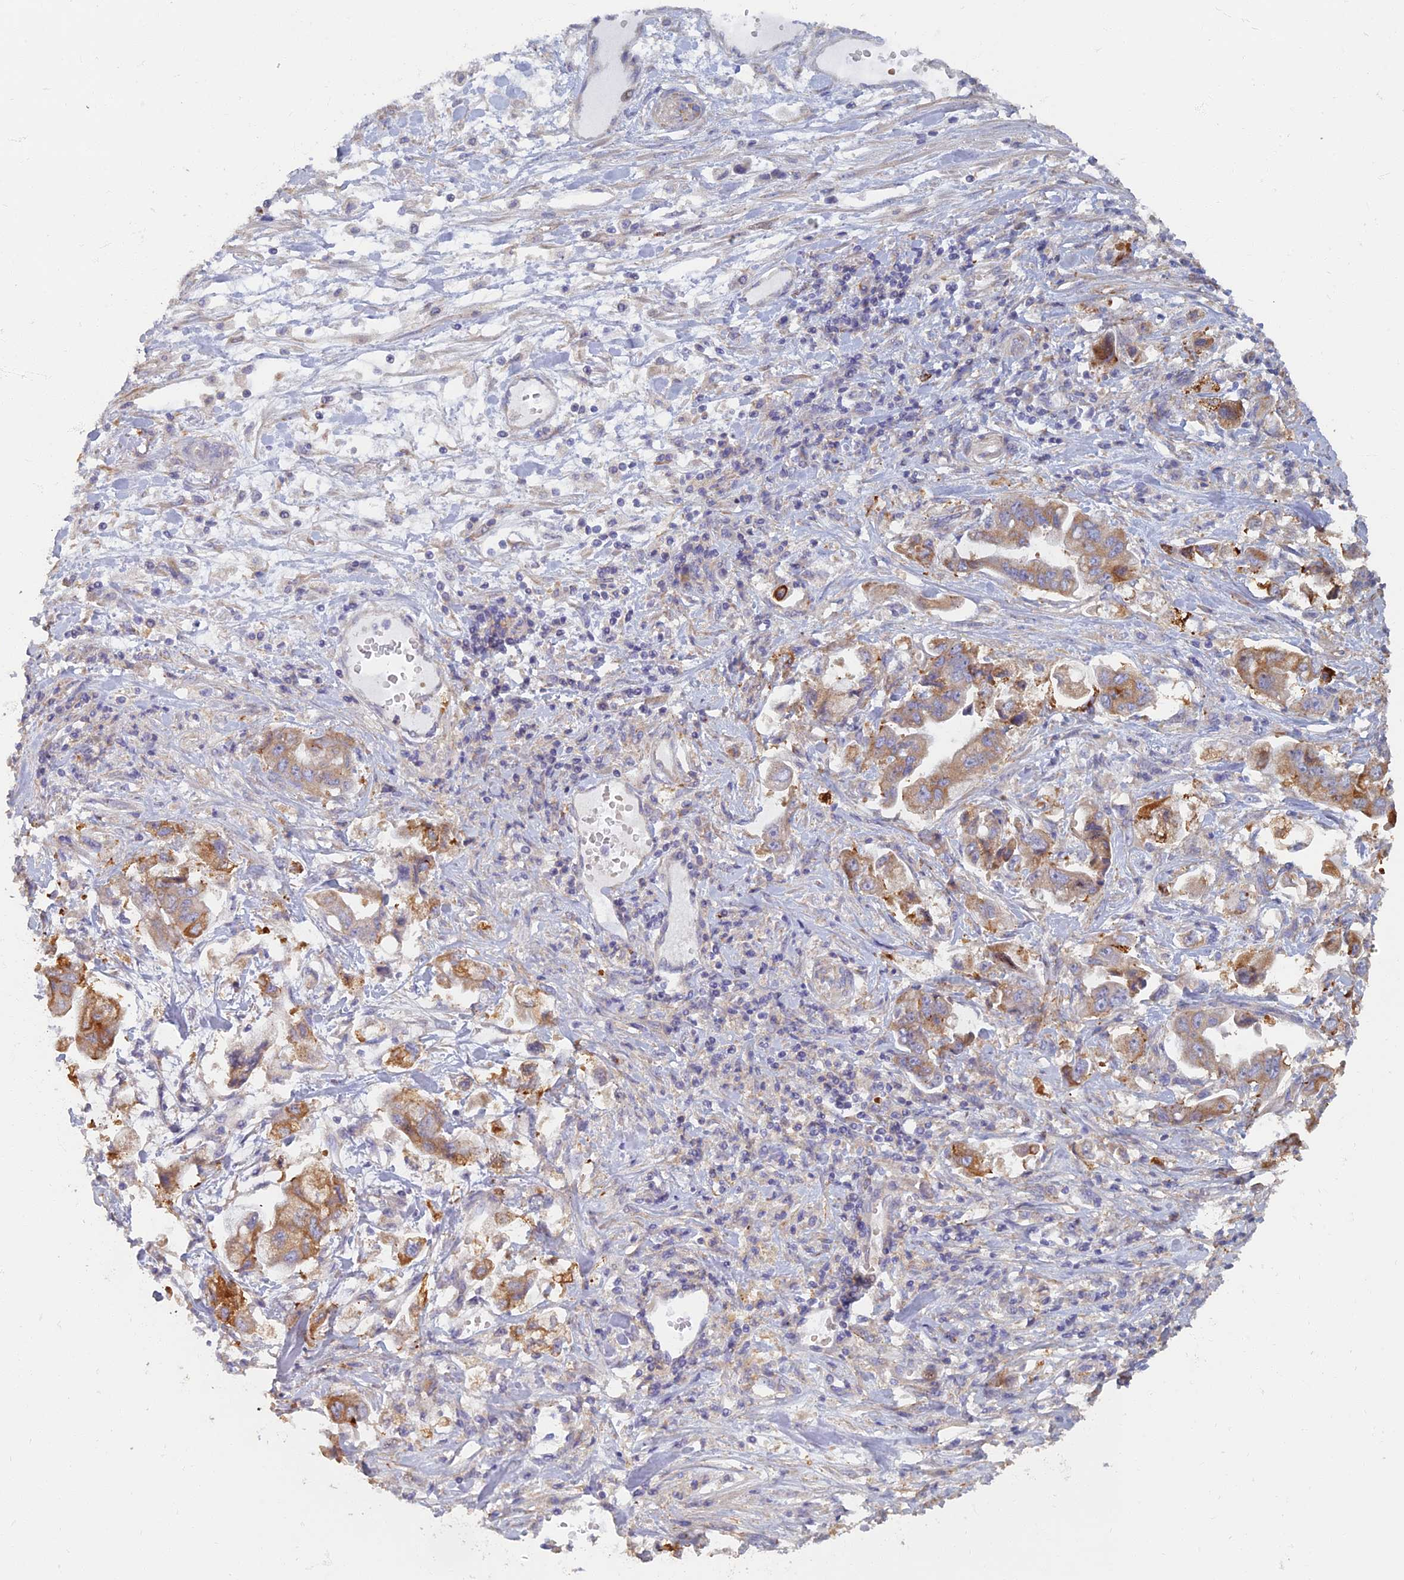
{"staining": {"intensity": "moderate", "quantity": "25%-75%", "location": "cytoplasmic/membranous"}, "tissue": "stomach cancer", "cell_type": "Tumor cells", "image_type": "cancer", "snomed": [{"axis": "morphology", "description": "Adenocarcinoma, NOS"}, {"axis": "topography", "description": "Stomach"}], "caption": "Human stomach adenocarcinoma stained with a protein marker demonstrates moderate staining in tumor cells.", "gene": "TMEM44", "patient": {"sex": "male", "age": 62}}